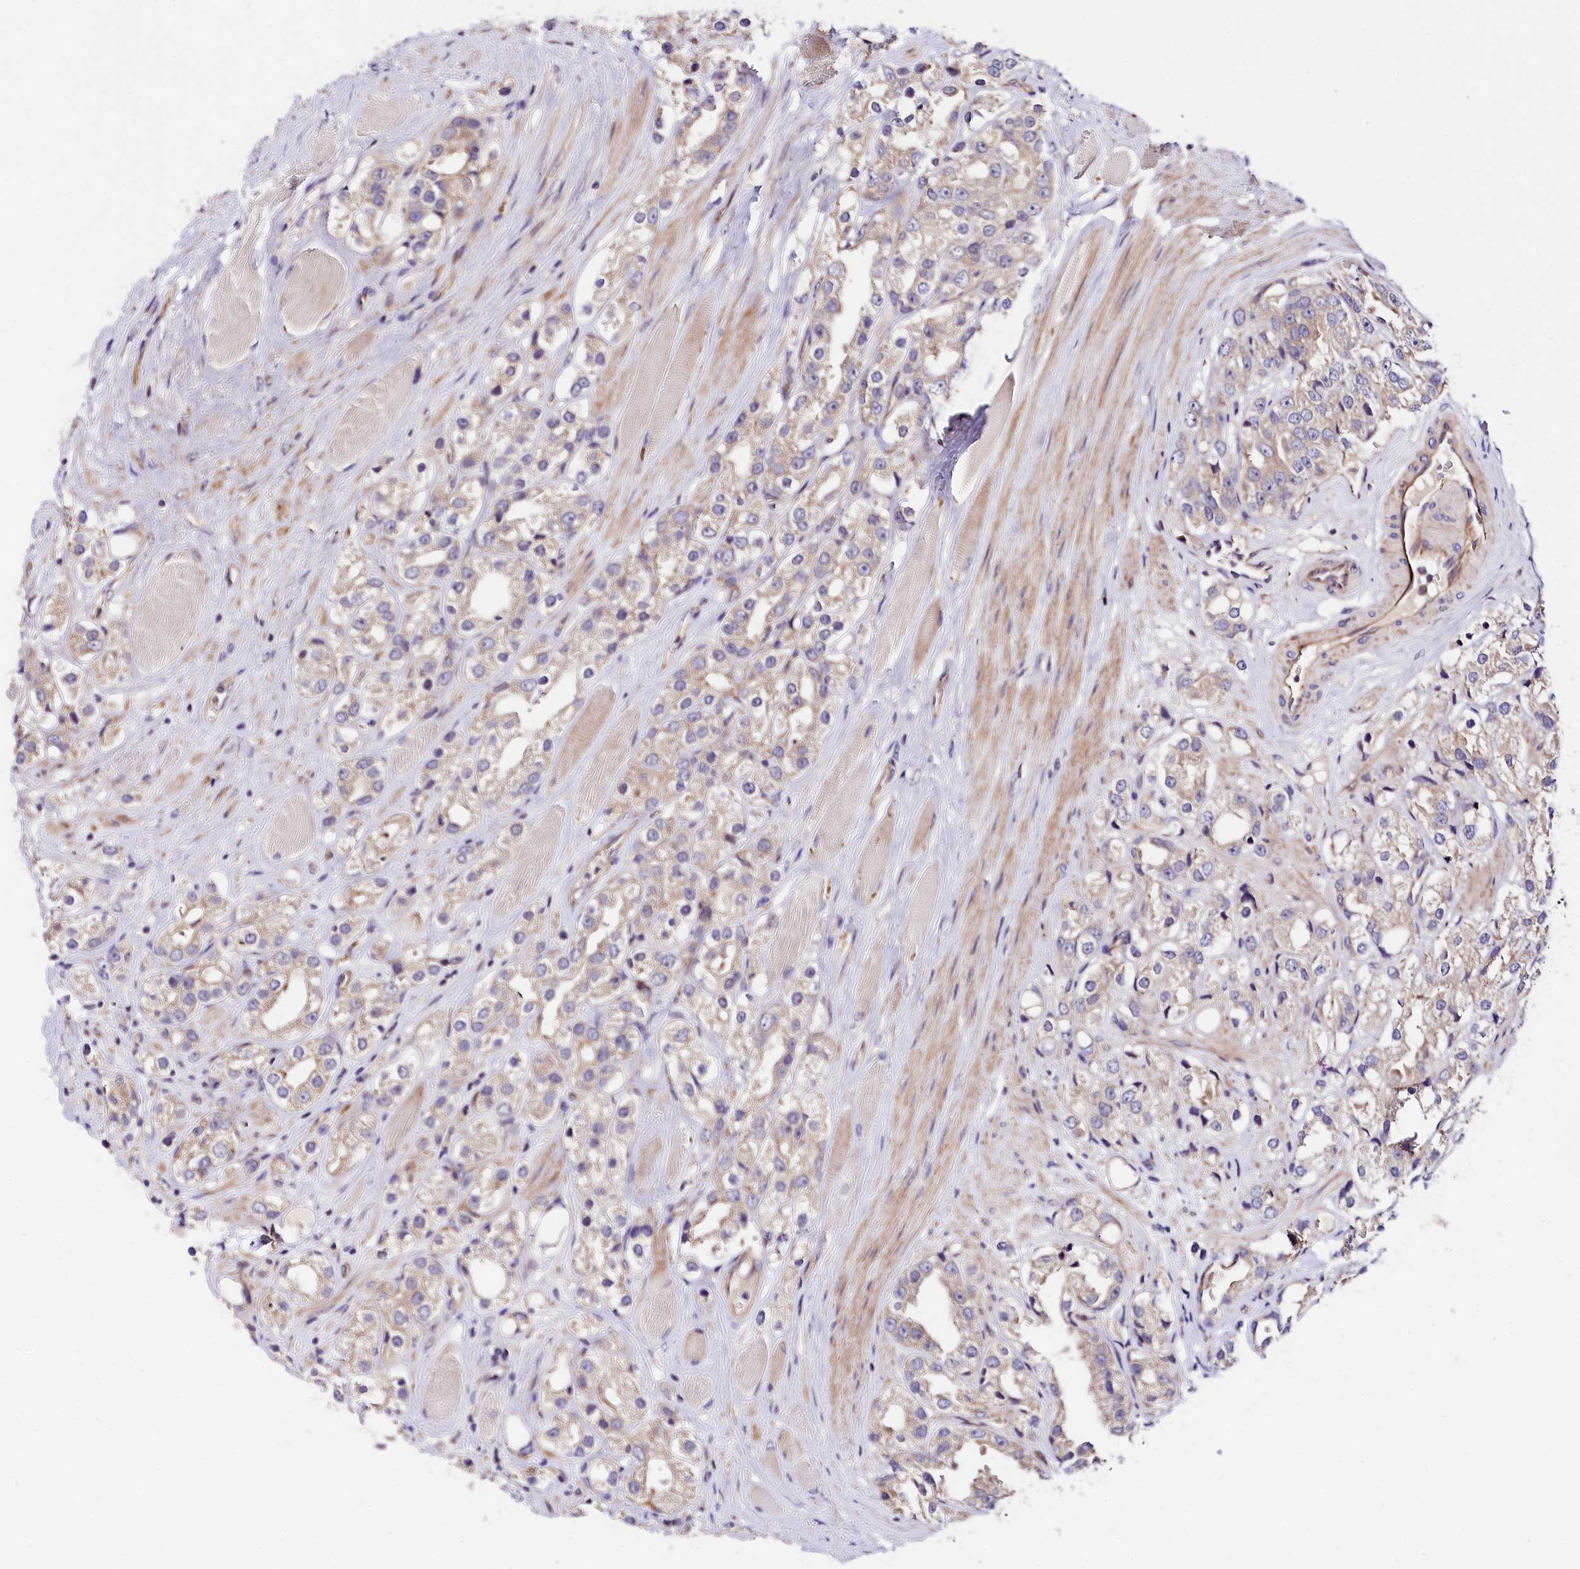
{"staining": {"intensity": "weak", "quantity": "25%-75%", "location": "cytoplasmic/membranous"}, "tissue": "prostate cancer", "cell_type": "Tumor cells", "image_type": "cancer", "snomed": [{"axis": "morphology", "description": "Adenocarcinoma, NOS"}, {"axis": "topography", "description": "Prostate"}], "caption": "Immunohistochemical staining of prostate cancer (adenocarcinoma) displays low levels of weak cytoplasmic/membranous protein expression in approximately 25%-75% of tumor cells.", "gene": "ARMC6", "patient": {"sex": "male", "age": 79}}